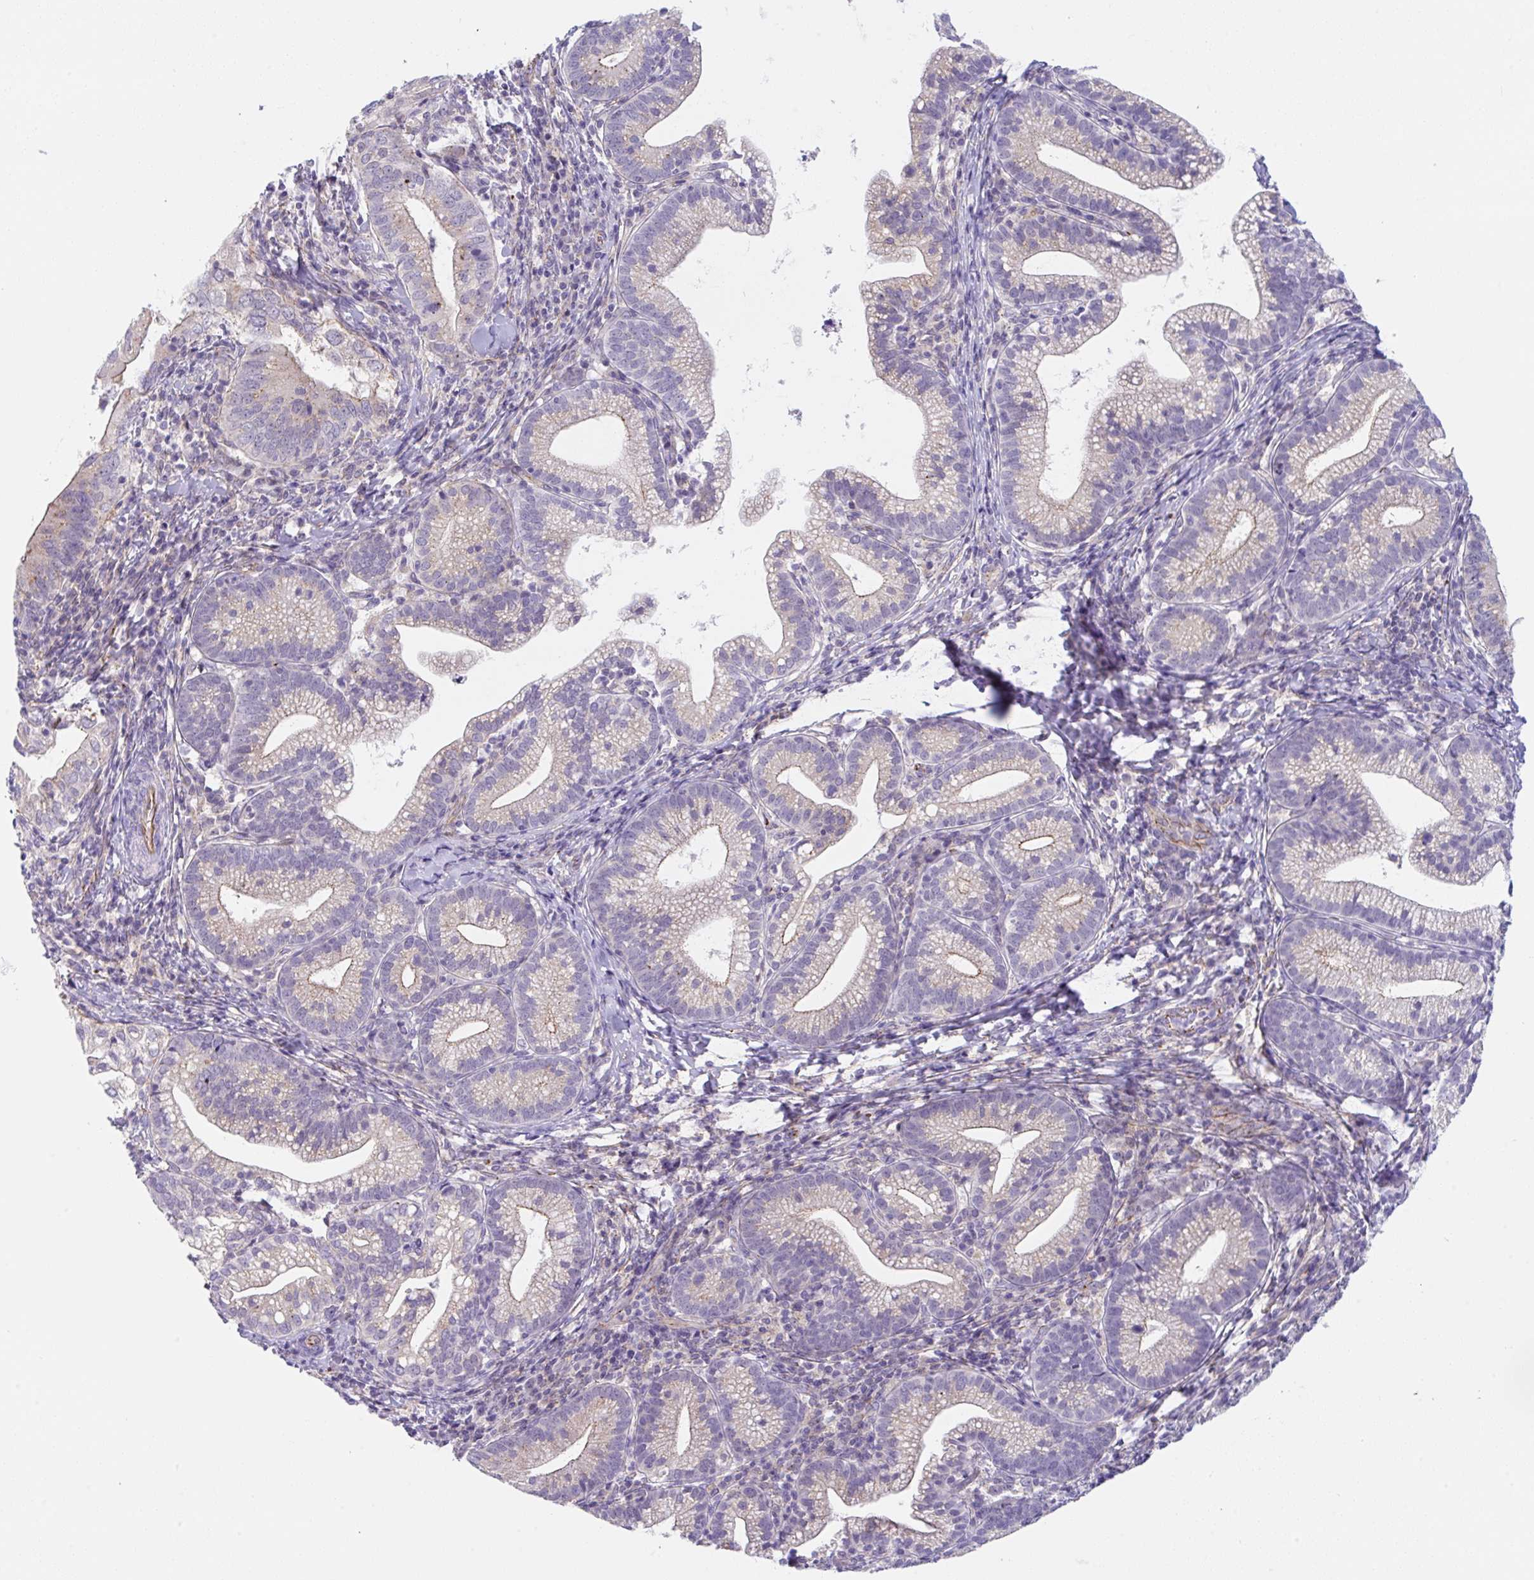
{"staining": {"intensity": "negative", "quantity": "none", "location": "none"}, "tissue": "cervical cancer", "cell_type": "Tumor cells", "image_type": "cancer", "snomed": [{"axis": "morphology", "description": "Normal tissue, NOS"}, {"axis": "morphology", "description": "Adenocarcinoma, NOS"}, {"axis": "topography", "description": "Cervix"}], "caption": "Photomicrograph shows no significant protein staining in tumor cells of cervical adenocarcinoma. (DAB immunohistochemistry visualized using brightfield microscopy, high magnification).", "gene": "CGNL1", "patient": {"sex": "female", "age": 44}}